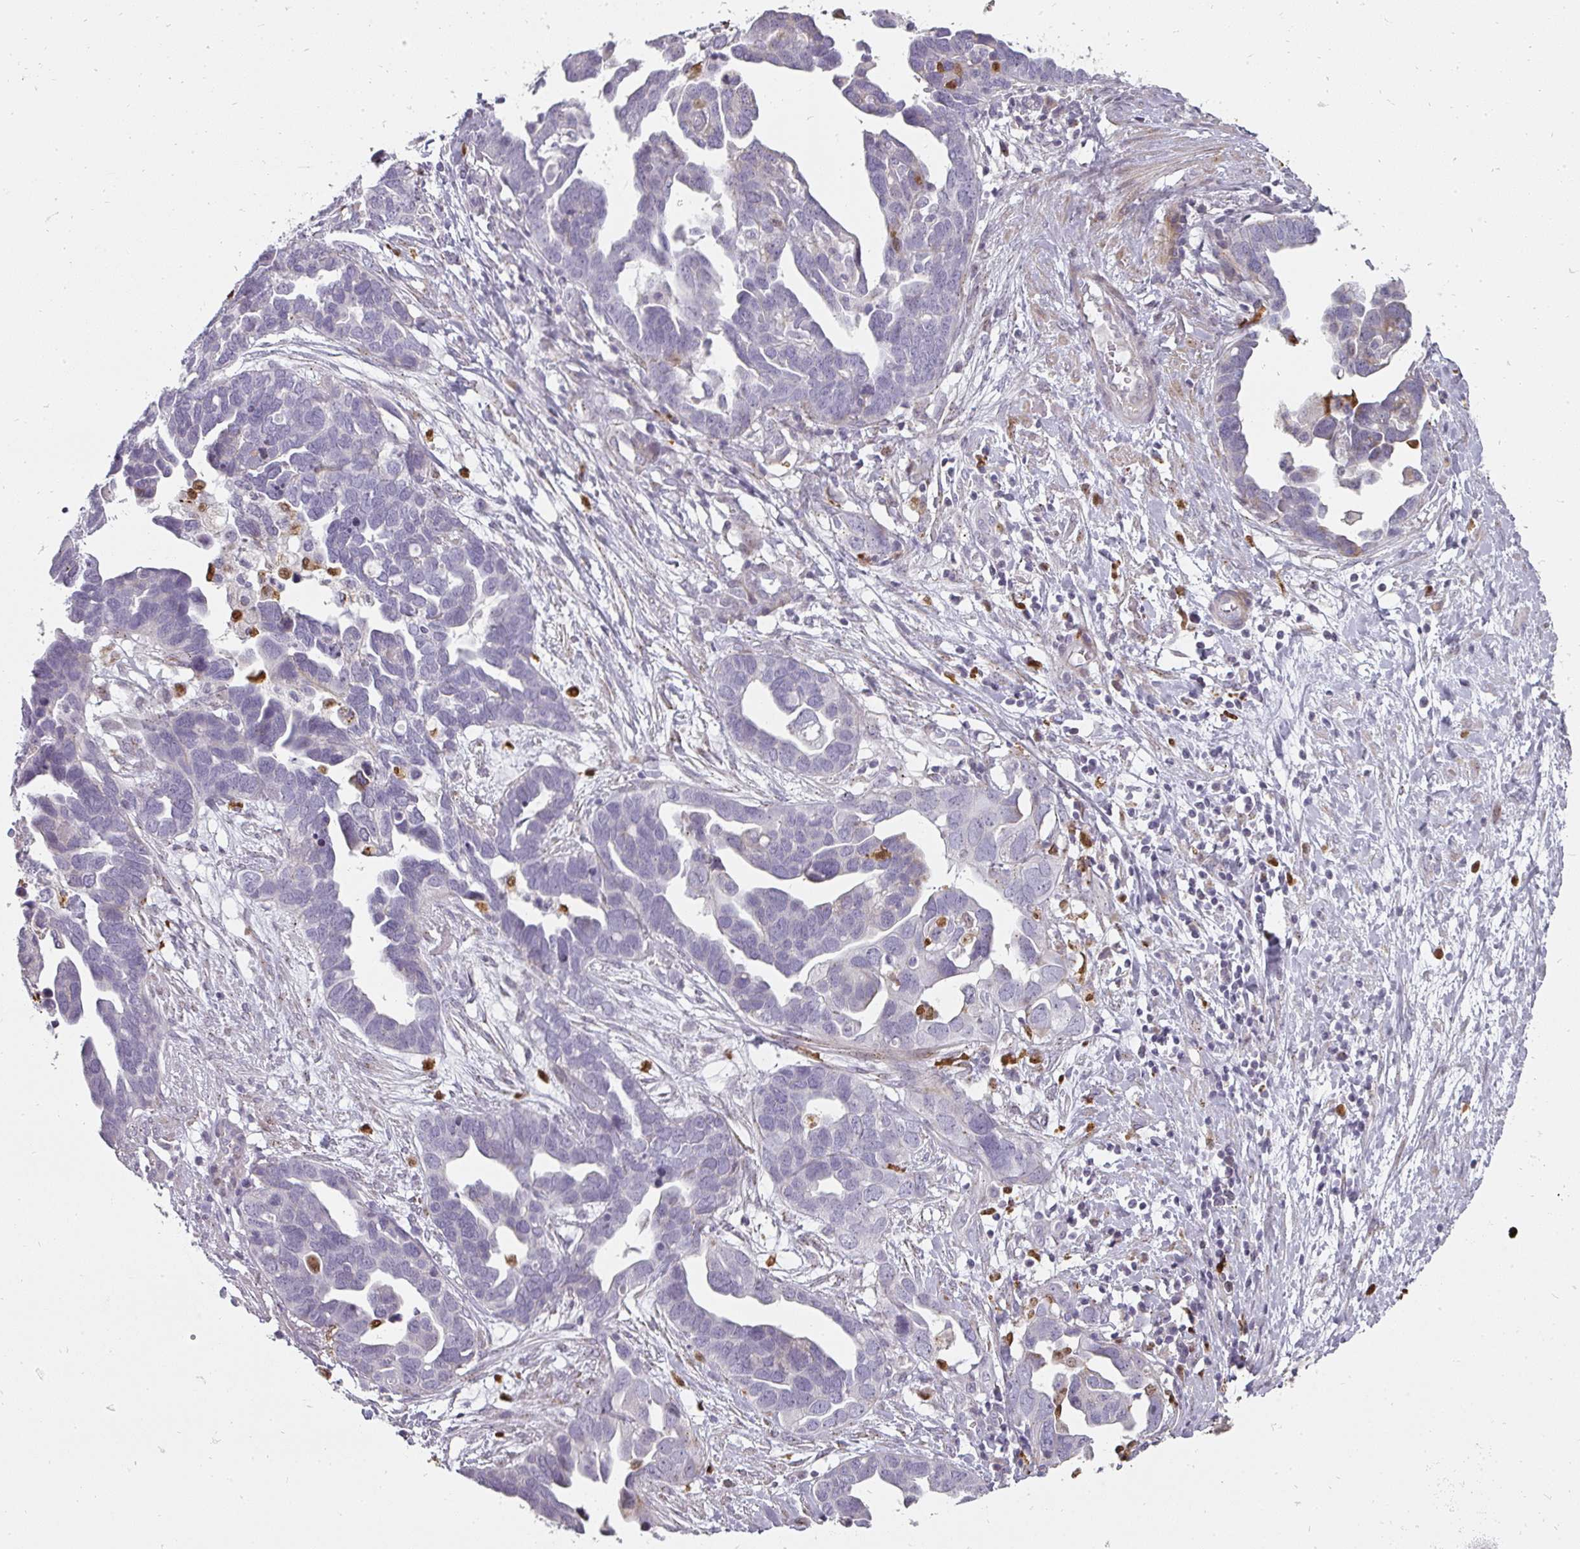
{"staining": {"intensity": "negative", "quantity": "none", "location": "none"}, "tissue": "ovarian cancer", "cell_type": "Tumor cells", "image_type": "cancer", "snomed": [{"axis": "morphology", "description": "Cystadenocarcinoma, serous, NOS"}, {"axis": "topography", "description": "Ovary"}], "caption": "Photomicrograph shows no protein staining in tumor cells of ovarian cancer (serous cystadenocarcinoma) tissue.", "gene": "BIK", "patient": {"sex": "female", "age": 54}}